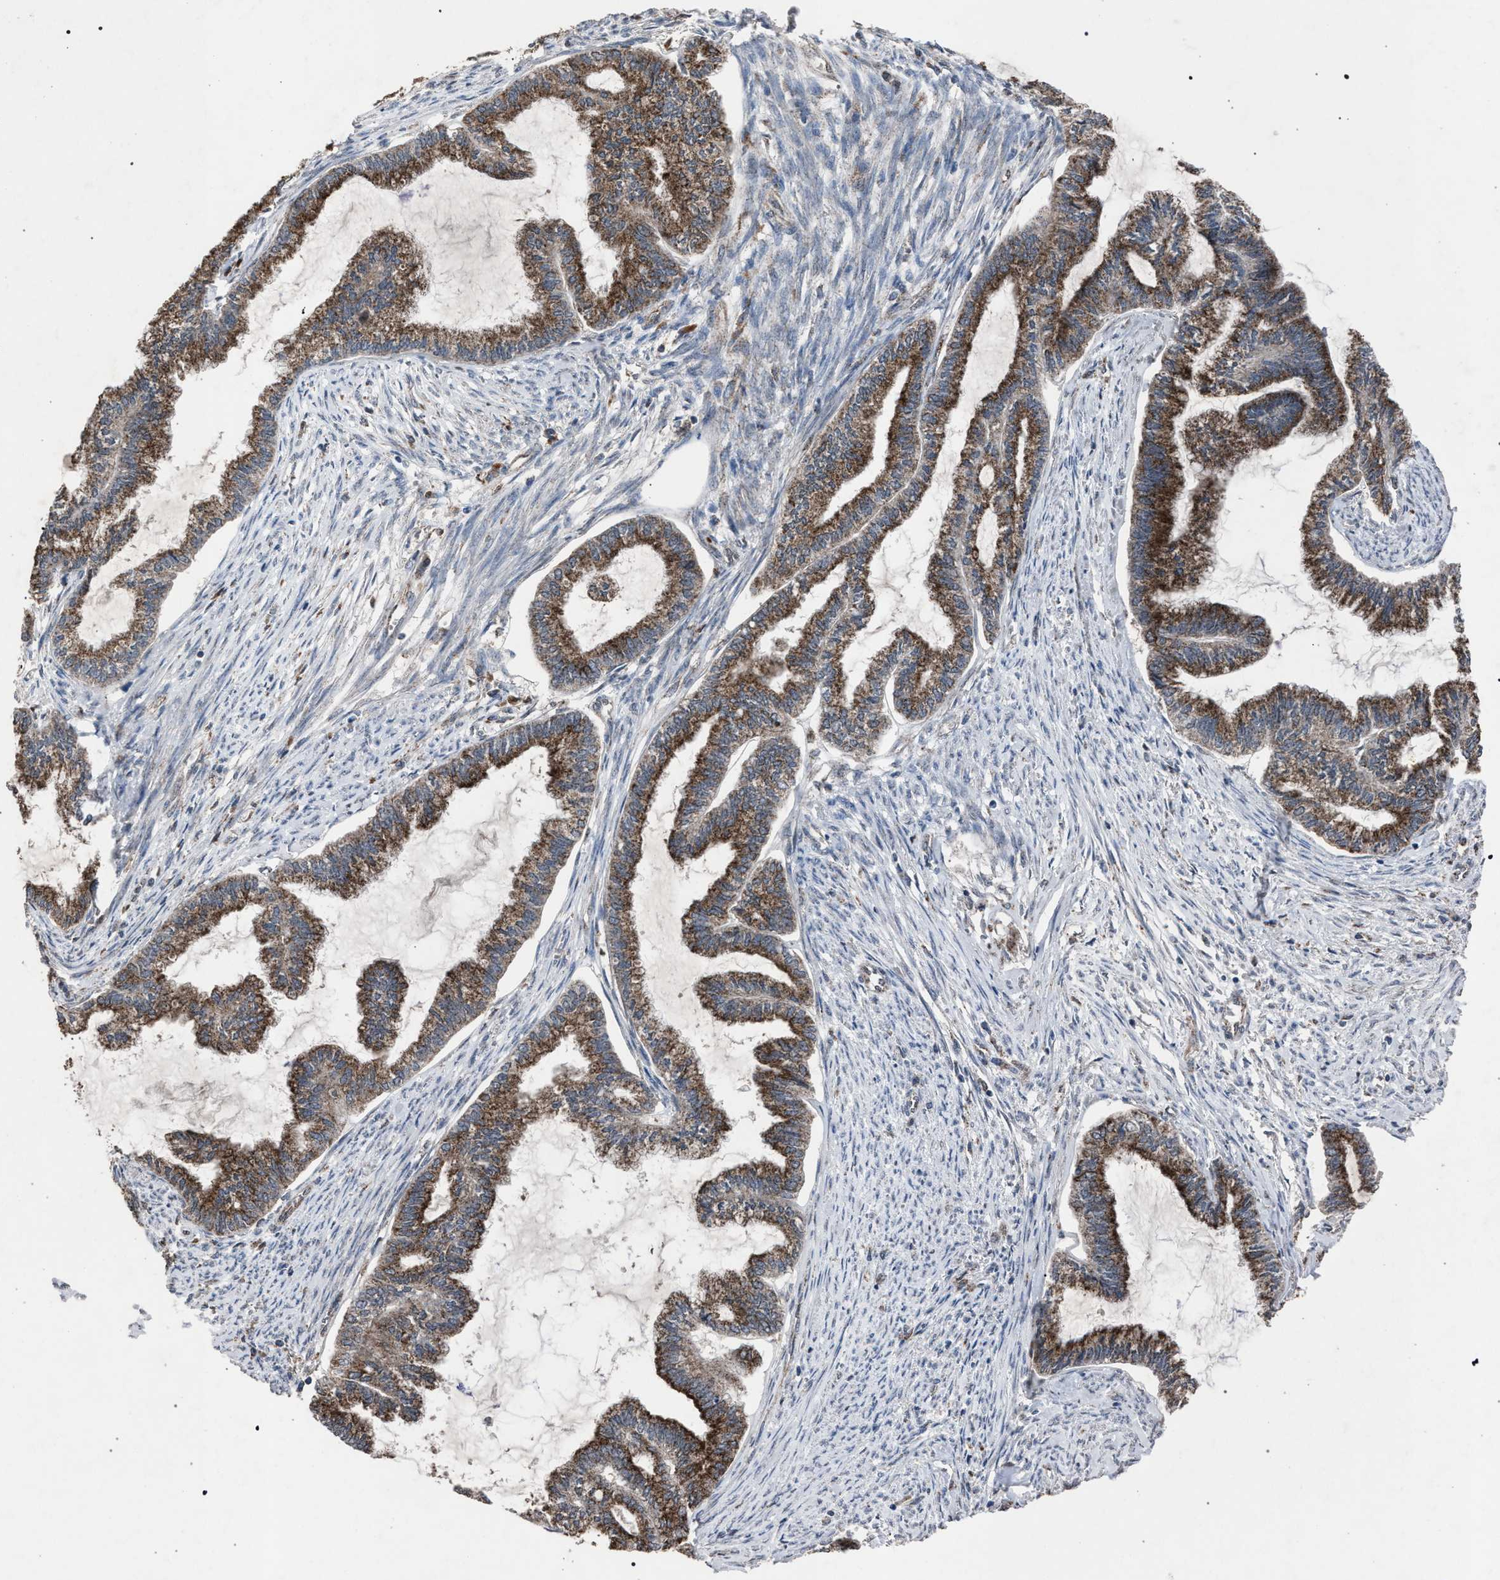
{"staining": {"intensity": "moderate", "quantity": ">75%", "location": "cytoplasmic/membranous"}, "tissue": "endometrial cancer", "cell_type": "Tumor cells", "image_type": "cancer", "snomed": [{"axis": "morphology", "description": "Adenocarcinoma, NOS"}, {"axis": "topography", "description": "Endometrium"}], "caption": "Endometrial adenocarcinoma tissue displays moderate cytoplasmic/membranous positivity in approximately >75% of tumor cells", "gene": "HSD17B4", "patient": {"sex": "female", "age": 86}}